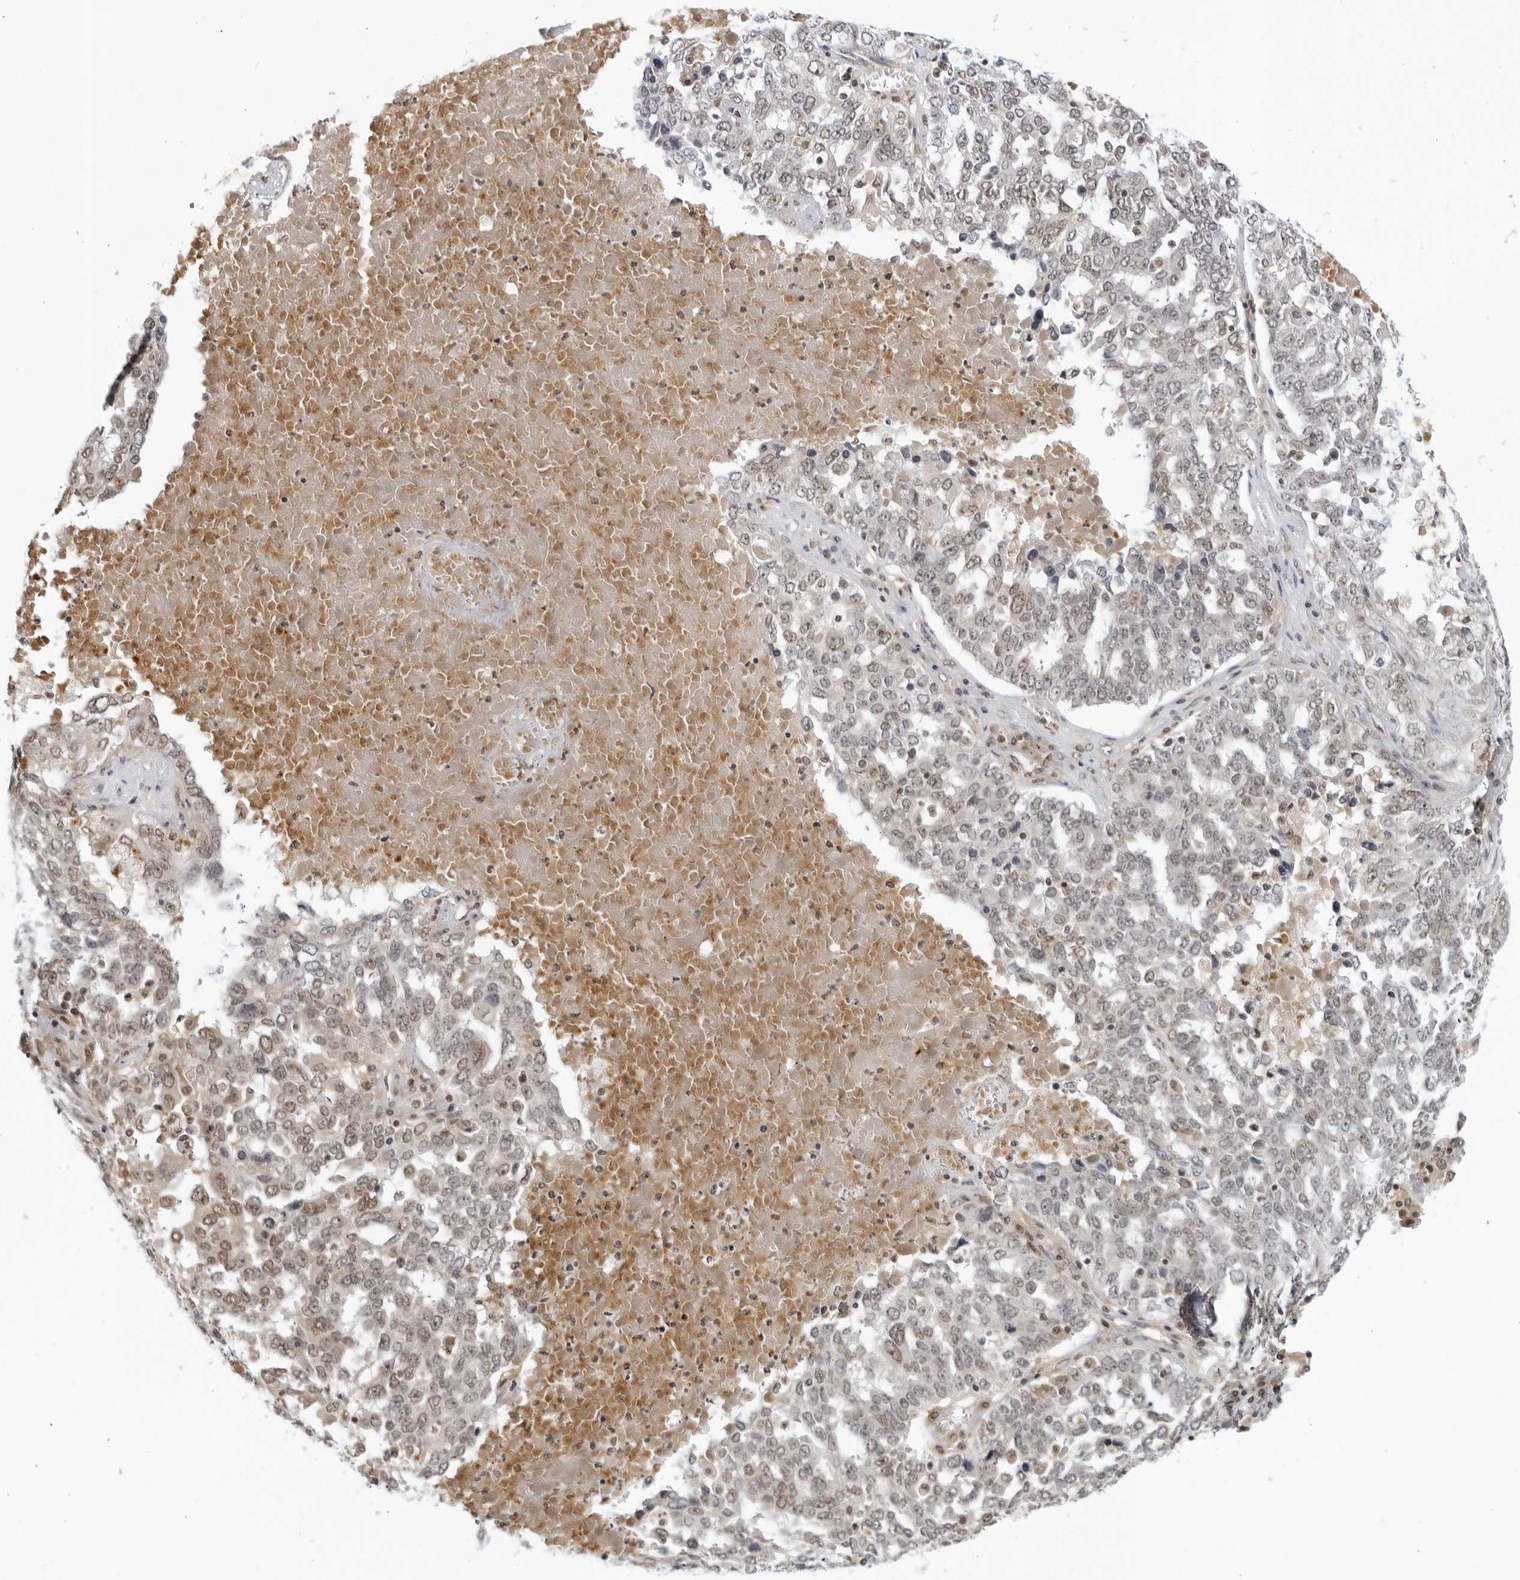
{"staining": {"intensity": "moderate", "quantity": "25%-75%", "location": "nuclear"}, "tissue": "ovarian cancer", "cell_type": "Tumor cells", "image_type": "cancer", "snomed": [{"axis": "morphology", "description": "Carcinoma, endometroid"}, {"axis": "topography", "description": "Ovary"}], "caption": "A photomicrograph showing moderate nuclear positivity in approximately 25%-75% of tumor cells in ovarian cancer, as visualized by brown immunohistochemical staining.", "gene": "CC2D1B", "patient": {"sex": "female", "age": 62}}